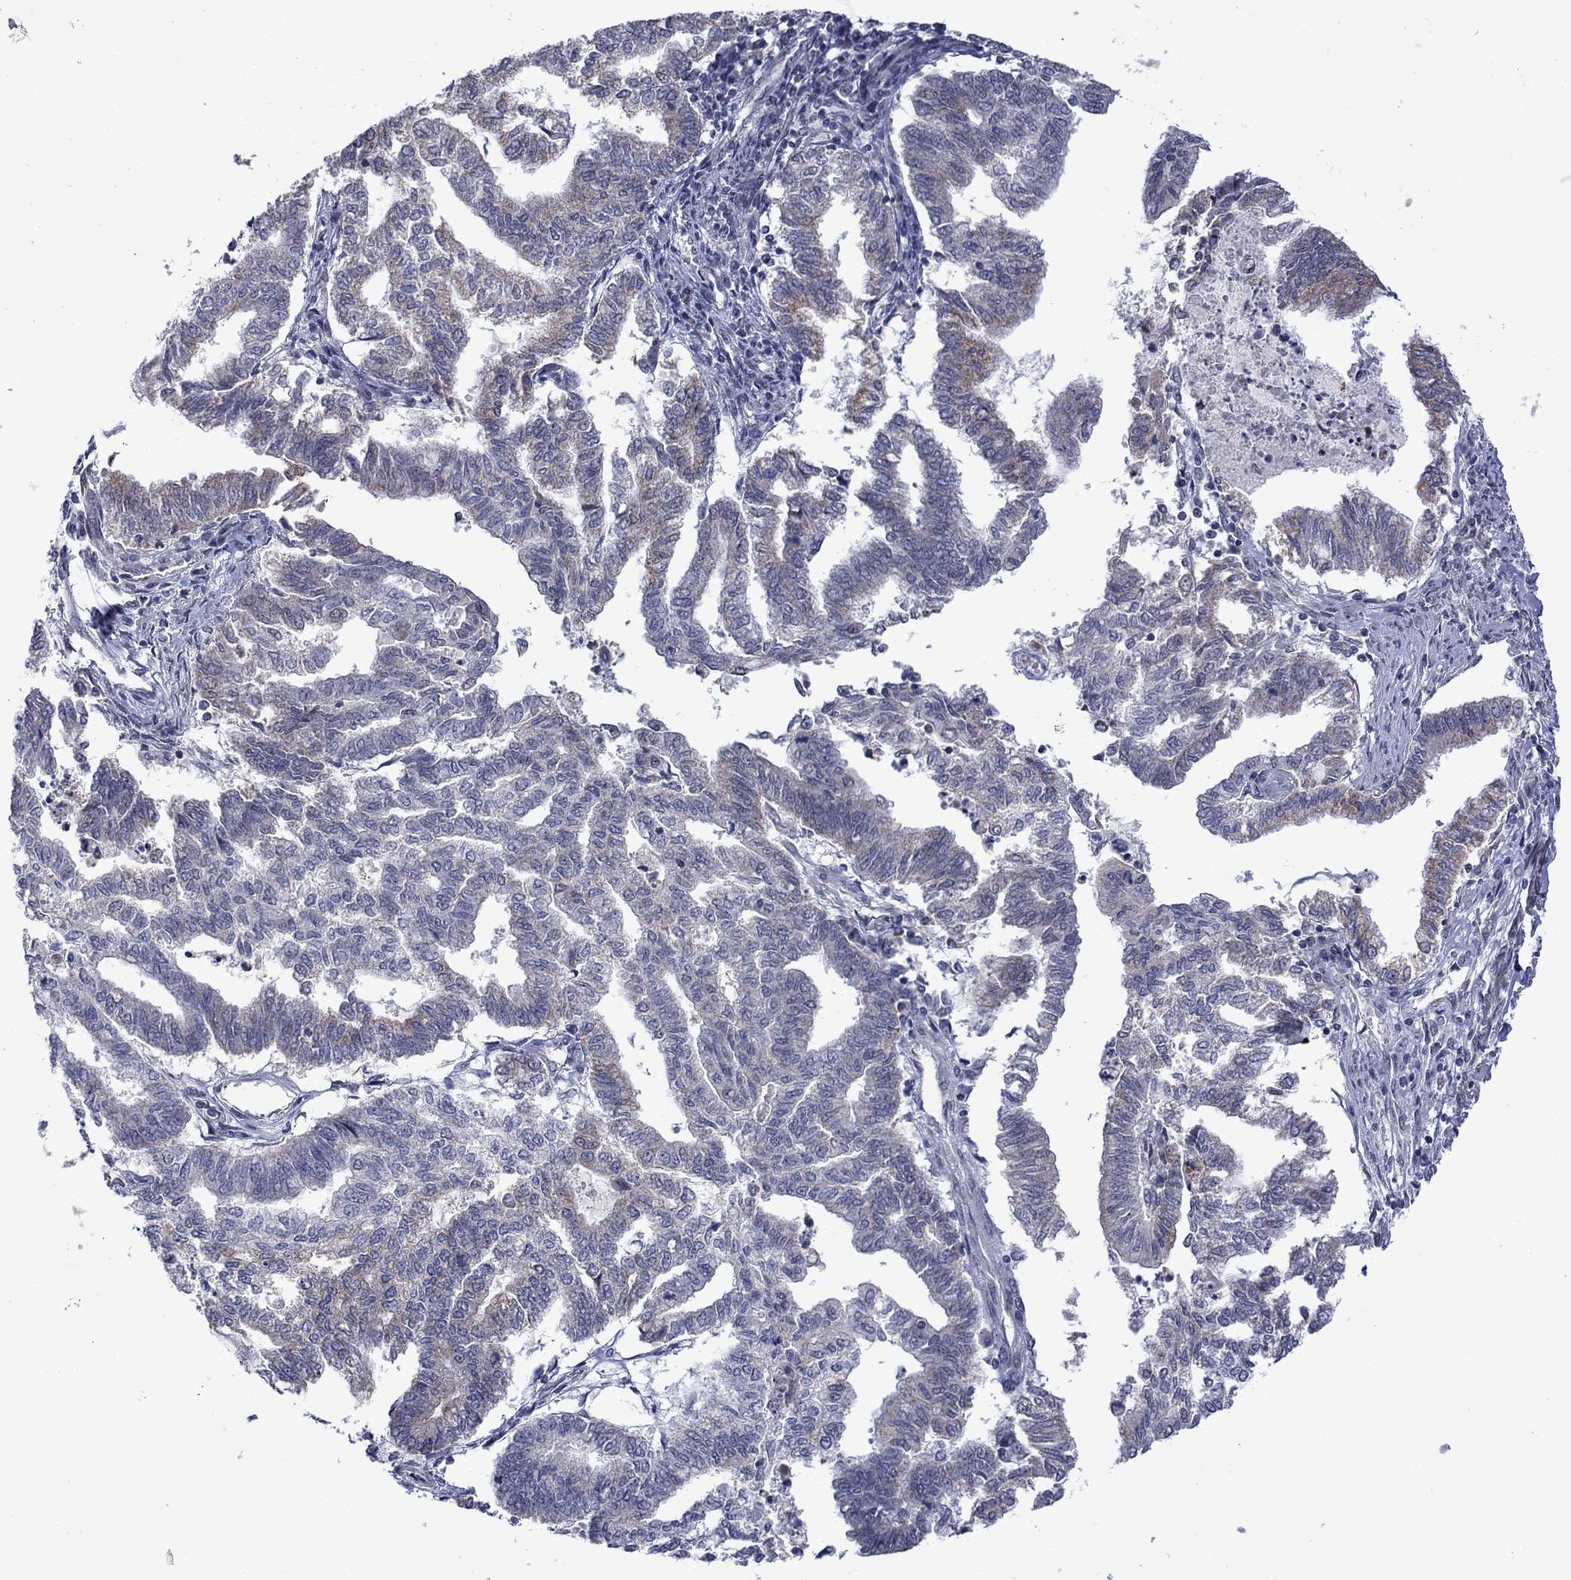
{"staining": {"intensity": "weak", "quantity": "<25%", "location": "cytoplasmic/membranous"}, "tissue": "endometrial cancer", "cell_type": "Tumor cells", "image_type": "cancer", "snomed": [{"axis": "morphology", "description": "Adenocarcinoma, NOS"}, {"axis": "topography", "description": "Endometrium"}], "caption": "Immunohistochemistry photomicrograph of adenocarcinoma (endometrial) stained for a protein (brown), which exhibits no positivity in tumor cells.", "gene": "KCNJ16", "patient": {"sex": "female", "age": 79}}